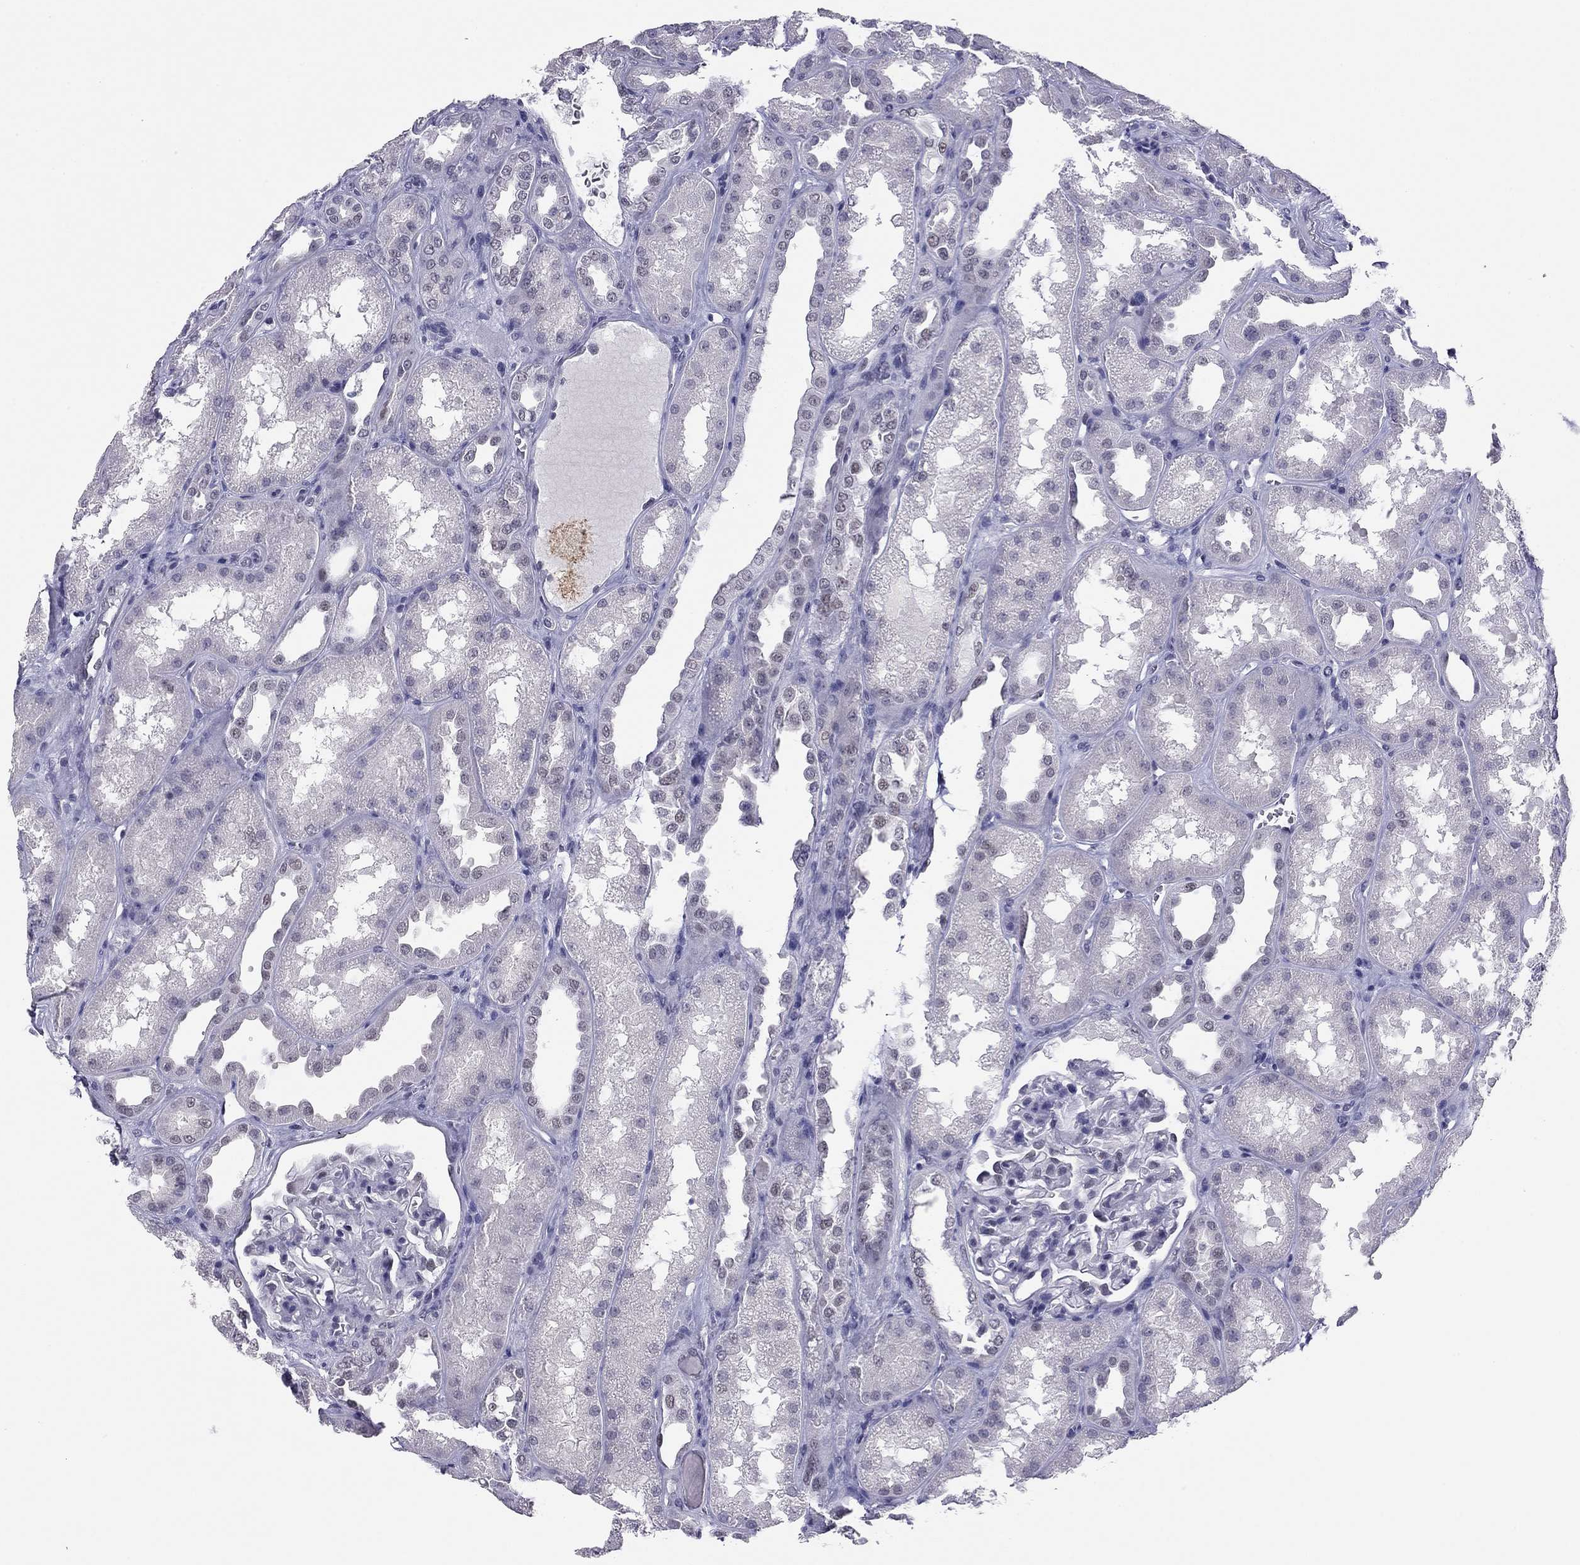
{"staining": {"intensity": "negative", "quantity": "none", "location": "none"}, "tissue": "kidney", "cell_type": "Cells in glomeruli", "image_type": "normal", "snomed": [{"axis": "morphology", "description": "Normal tissue, NOS"}, {"axis": "topography", "description": "Kidney"}], "caption": "This is an immunohistochemistry histopathology image of normal human kidney. There is no positivity in cells in glomeruli.", "gene": "DOT1L", "patient": {"sex": "male", "age": 61}}